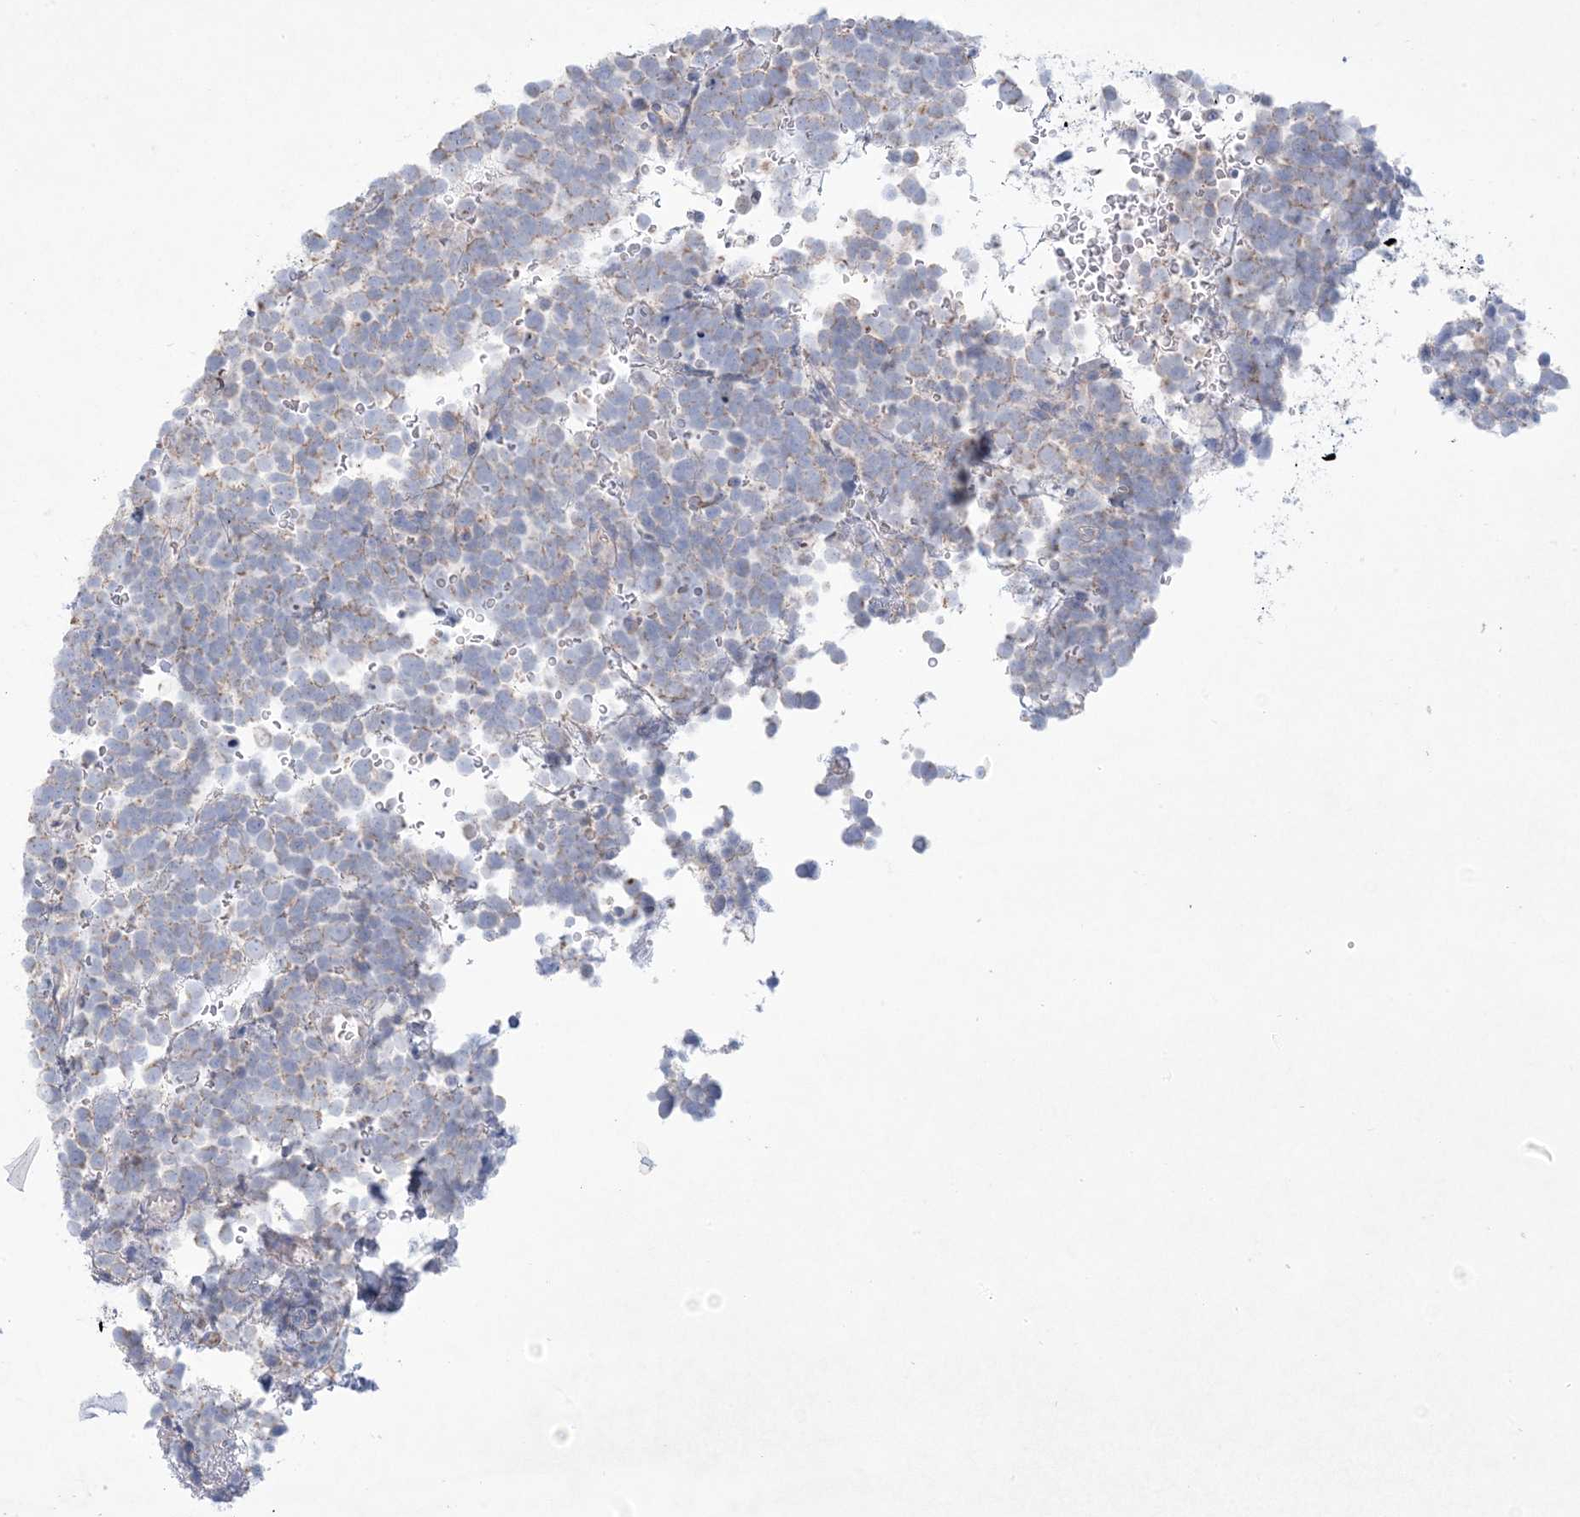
{"staining": {"intensity": "moderate", "quantity": "<25%", "location": "cytoplasmic/membranous"}, "tissue": "urothelial cancer", "cell_type": "Tumor cells", "image_type": "cancer", "snomed": [{"axis": "morphology", "description": "Urothelial carcinoma, High grade"}, {"axis": "topography", "description": "Urinary bladder"}], "caption": "A histopathology image of urothelial cancer stained for a protein displays moderate cytoplasmic/membranous brown staining in tumor cells. (Brightfield microscopy of DAB IHC at high magnification).", "gene": "KCTD6", "patient": {"sex": "female", "age": 82}}